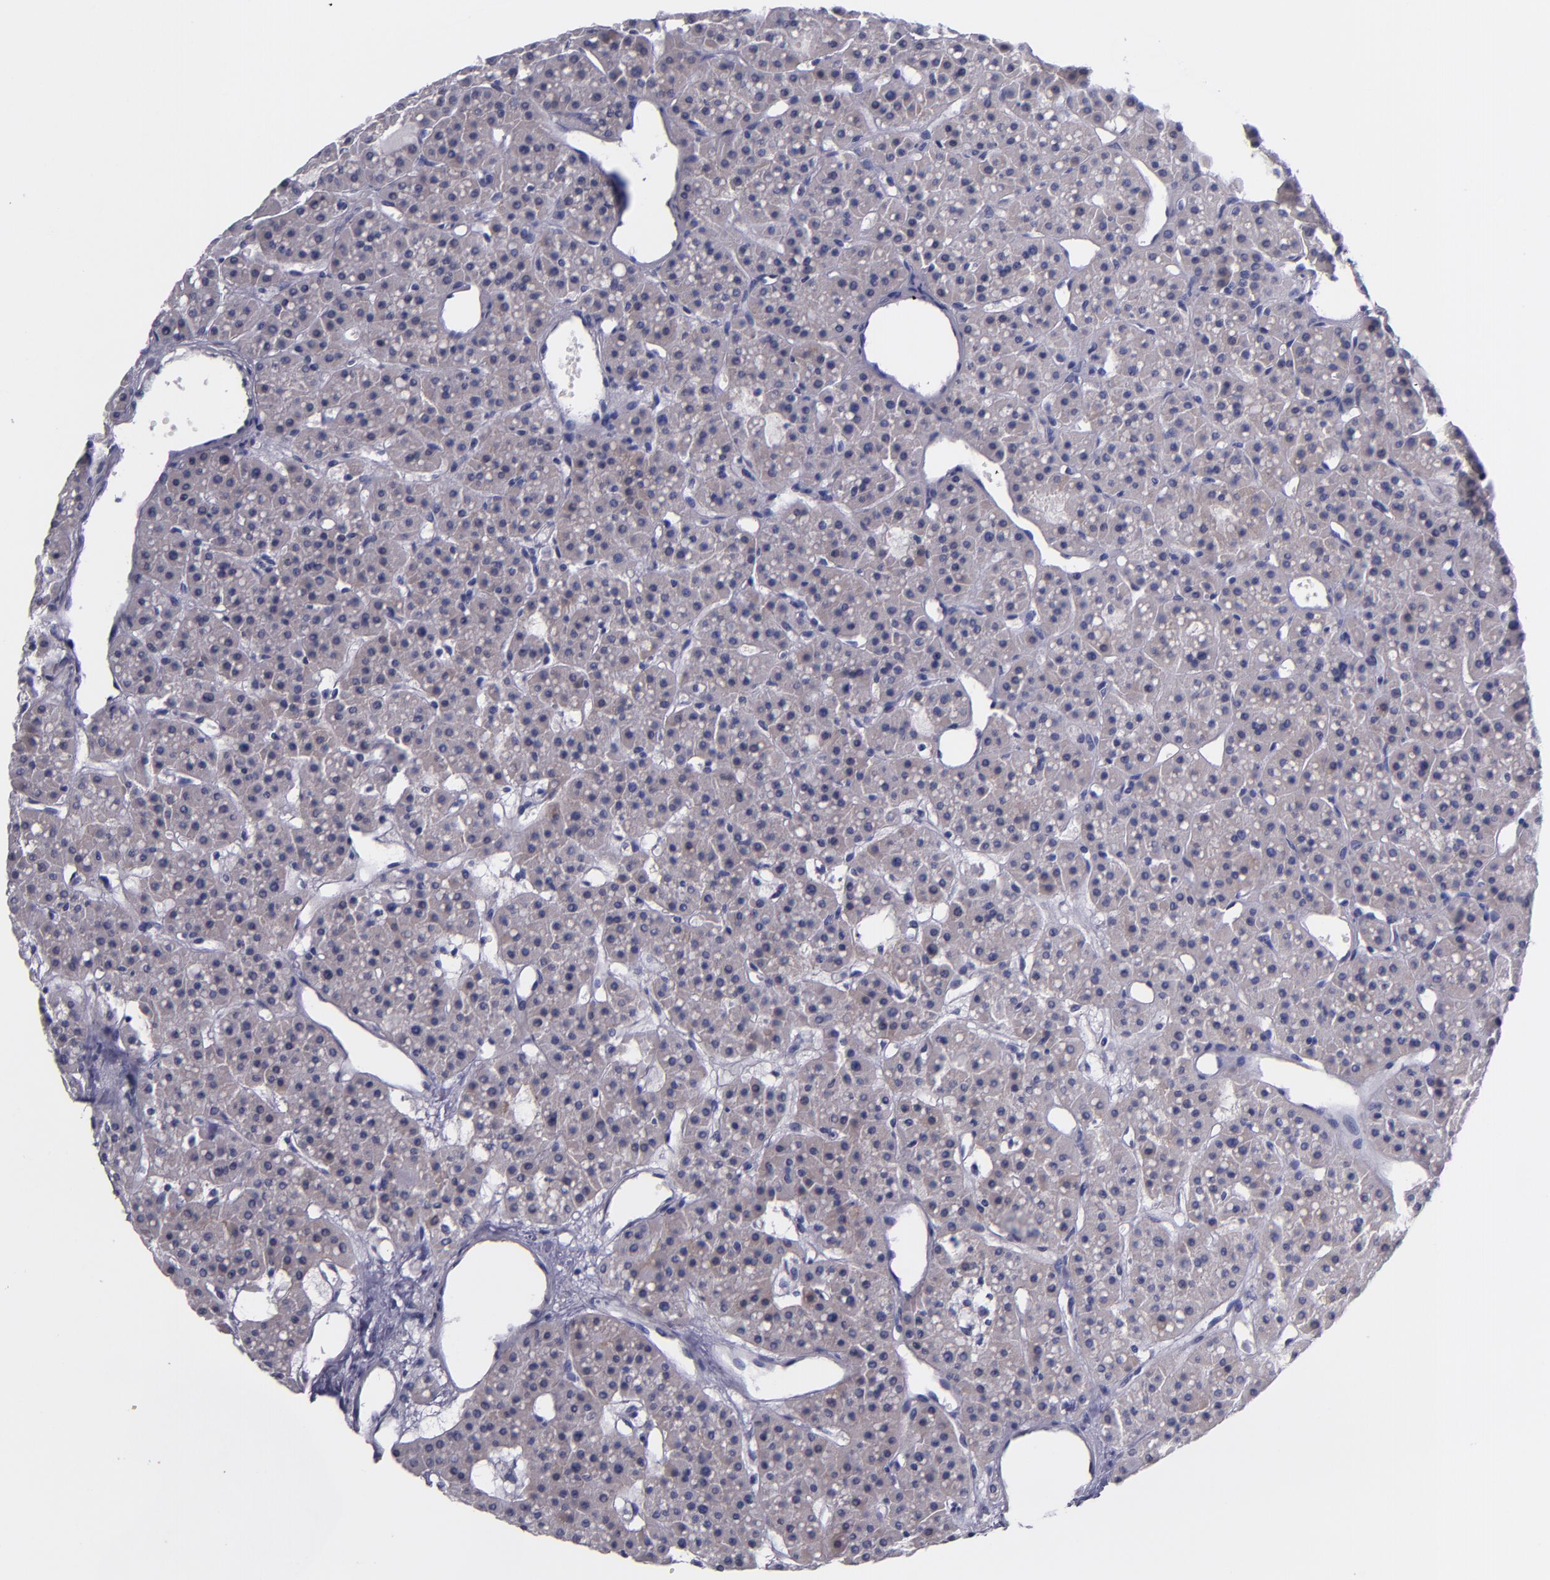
{"staining": {"intensity": "negative", "quantity": "none", "location": "none"}, "tissue": "parathyroid gland", "cell_type": "Glandular cells", "image_type": "normal", "snomed": [{"axis": "morphology", "description": "Normal tissue, NOS"}, {"axis": "topography", "description": "Parathyroid gland"}], "caption": "This is an immunohistochemistry (IHC) image of unremarkable parathyroid gland. There is no expression in glandular cells.", "gene": "SV2A", "patient": {"sex": "female", "age": 76}}